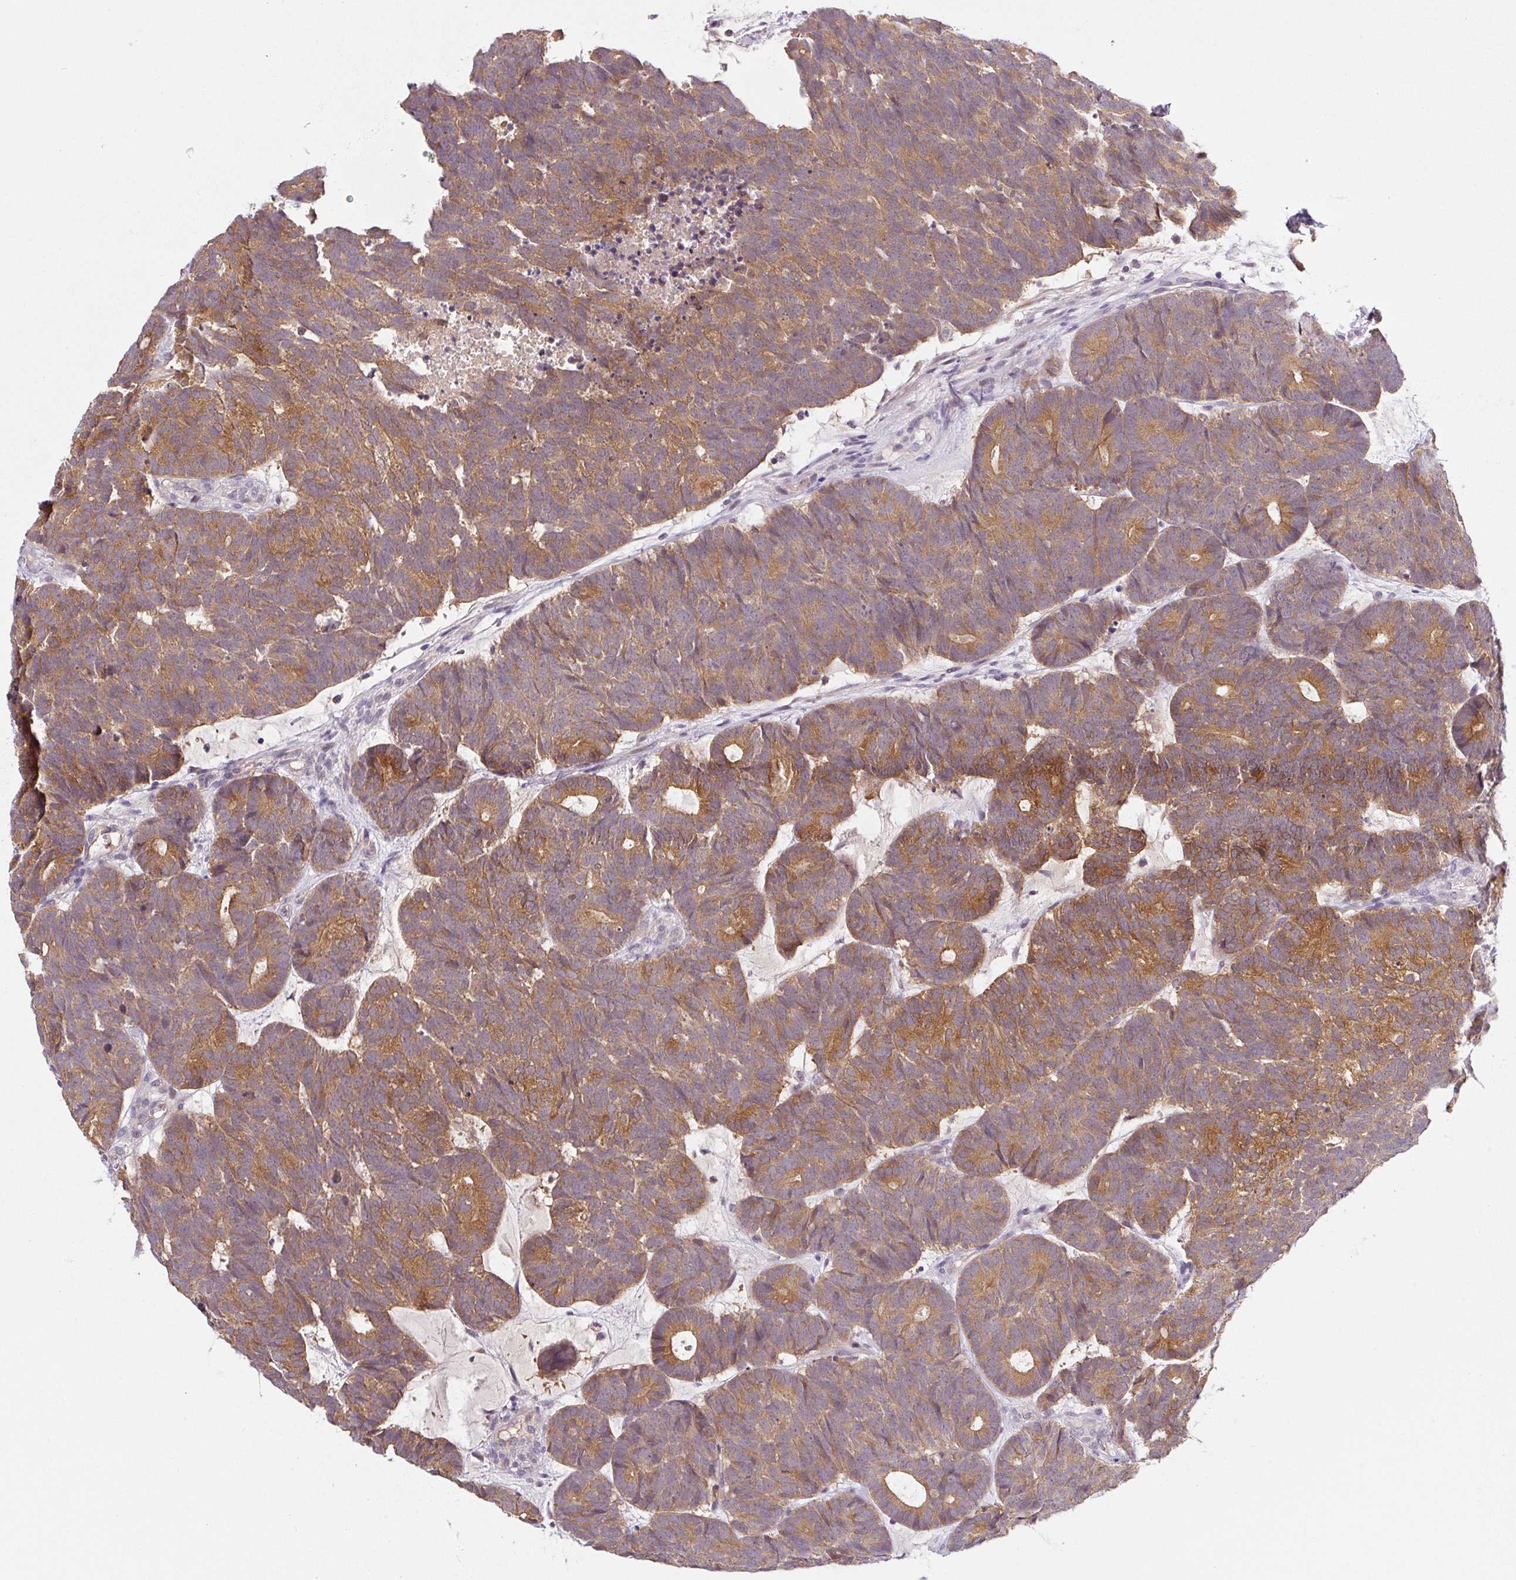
{"staining": {"intensity": "moderate", "quantity": ">75%", "location": "cytoplasmic/membranous"}, "tissue": "head and neck cancer", "cell_type": "Tumor cells", "image_type": "cancer", "snomed": [{"axis": "morphology", "description": "Adenocarcinoma, NOS"}, {"axis": "topography", "description": "Head-Neck"}], "caption": "This is a photomicrograph of IHC staining of head and neck cancer (adenocarcinoma), which shows moderate expression in the cytoplasmic/membranous of tumor cells.", "gene": "PRKAA2", "patient": {"sex": "female", "age": 81}}